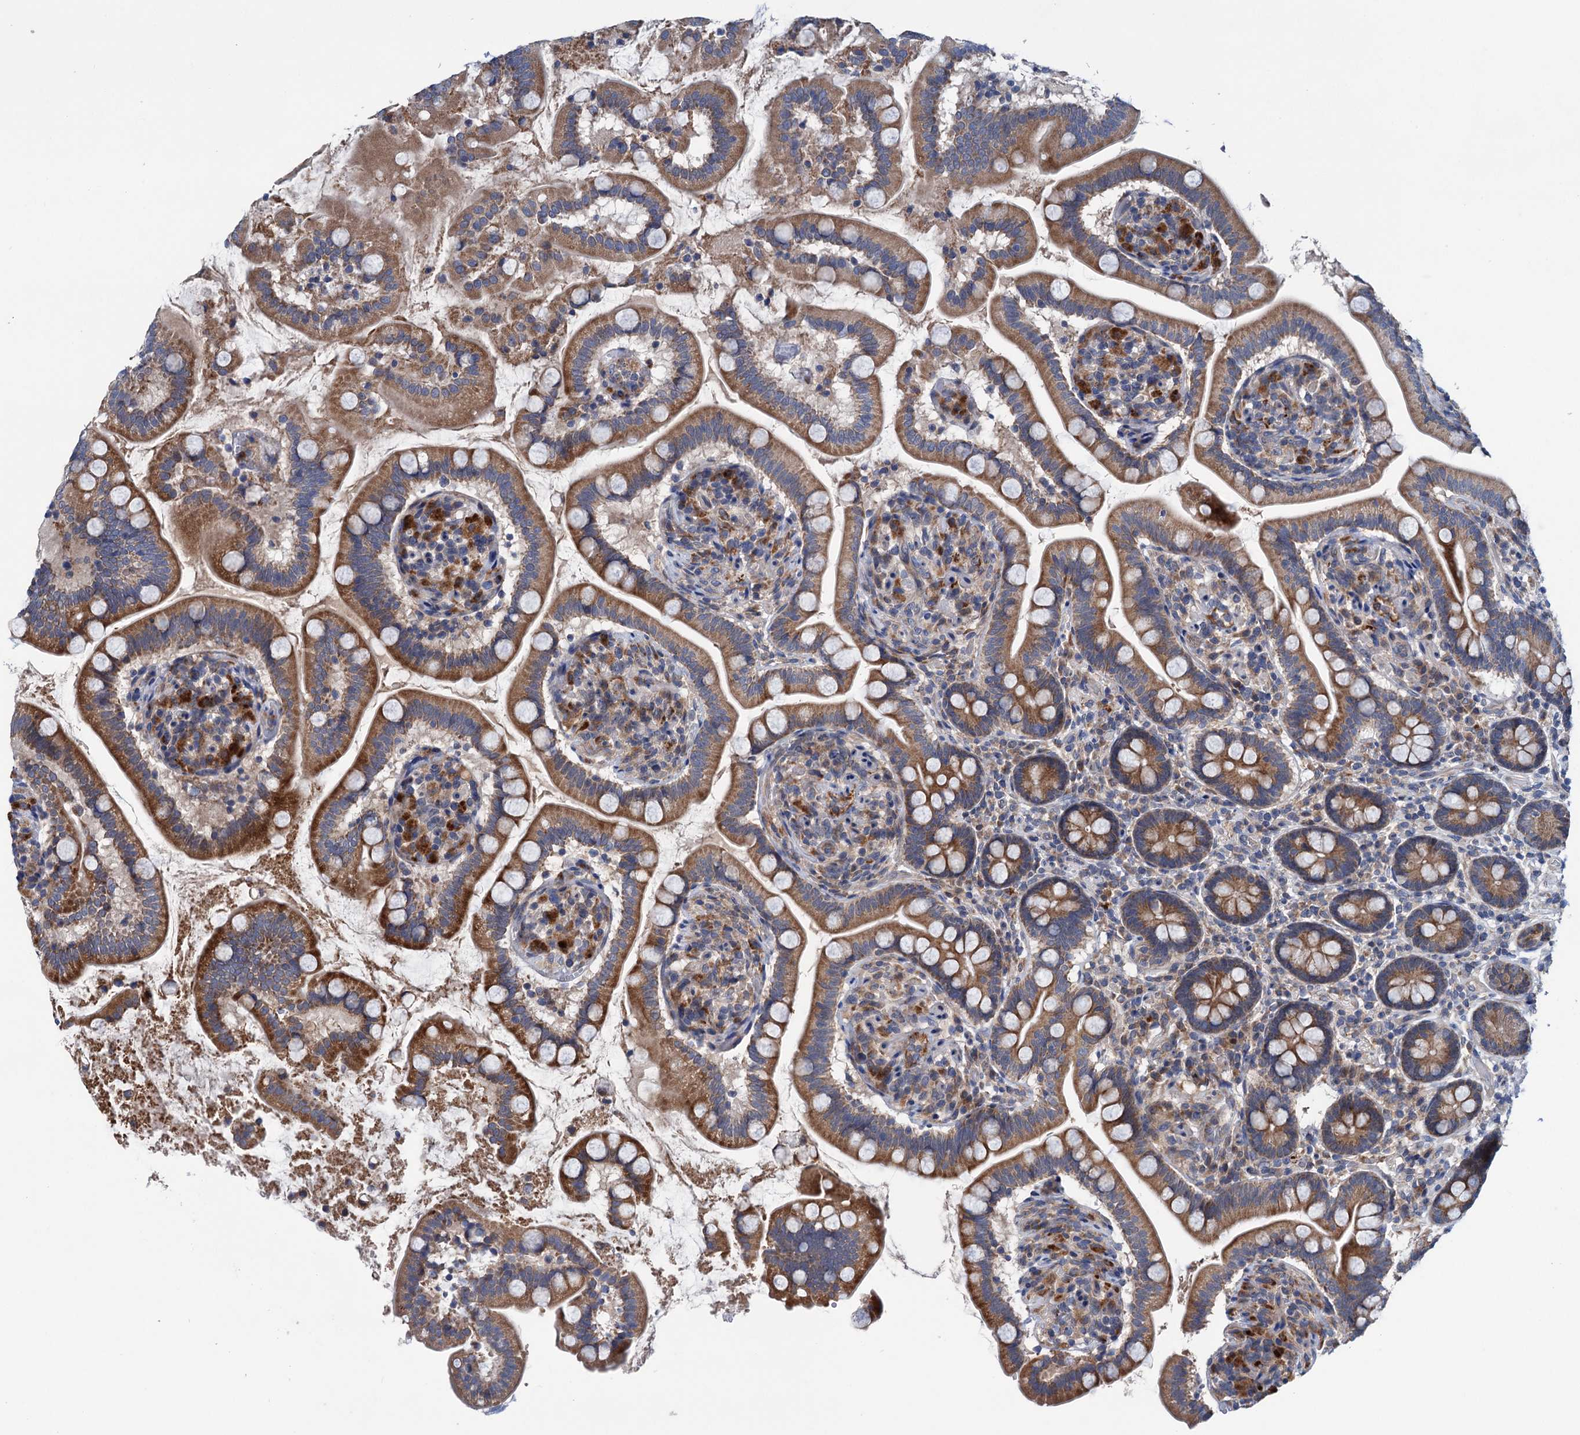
{"staining": {"intensity": "moderate", "quantity": ">75%", "location": "cytoplasmic/membranous"}, "tissue": "small intestine", "cell_type": "Glandular cells", "image_type": "normal", "snomed": [{"axis": "morphology", "description": "Normal tissue, NOS"}, {"axis": "topography", "description": "Small intestine"}], "caption": "Benign small intestine displays moderate cytoplasmic/membranous staining in approximately >75% of glandular cells, visualized by immunohistochemistry.", "gene": "EYA4", "patient": {"sex": "female", "age": 64}}